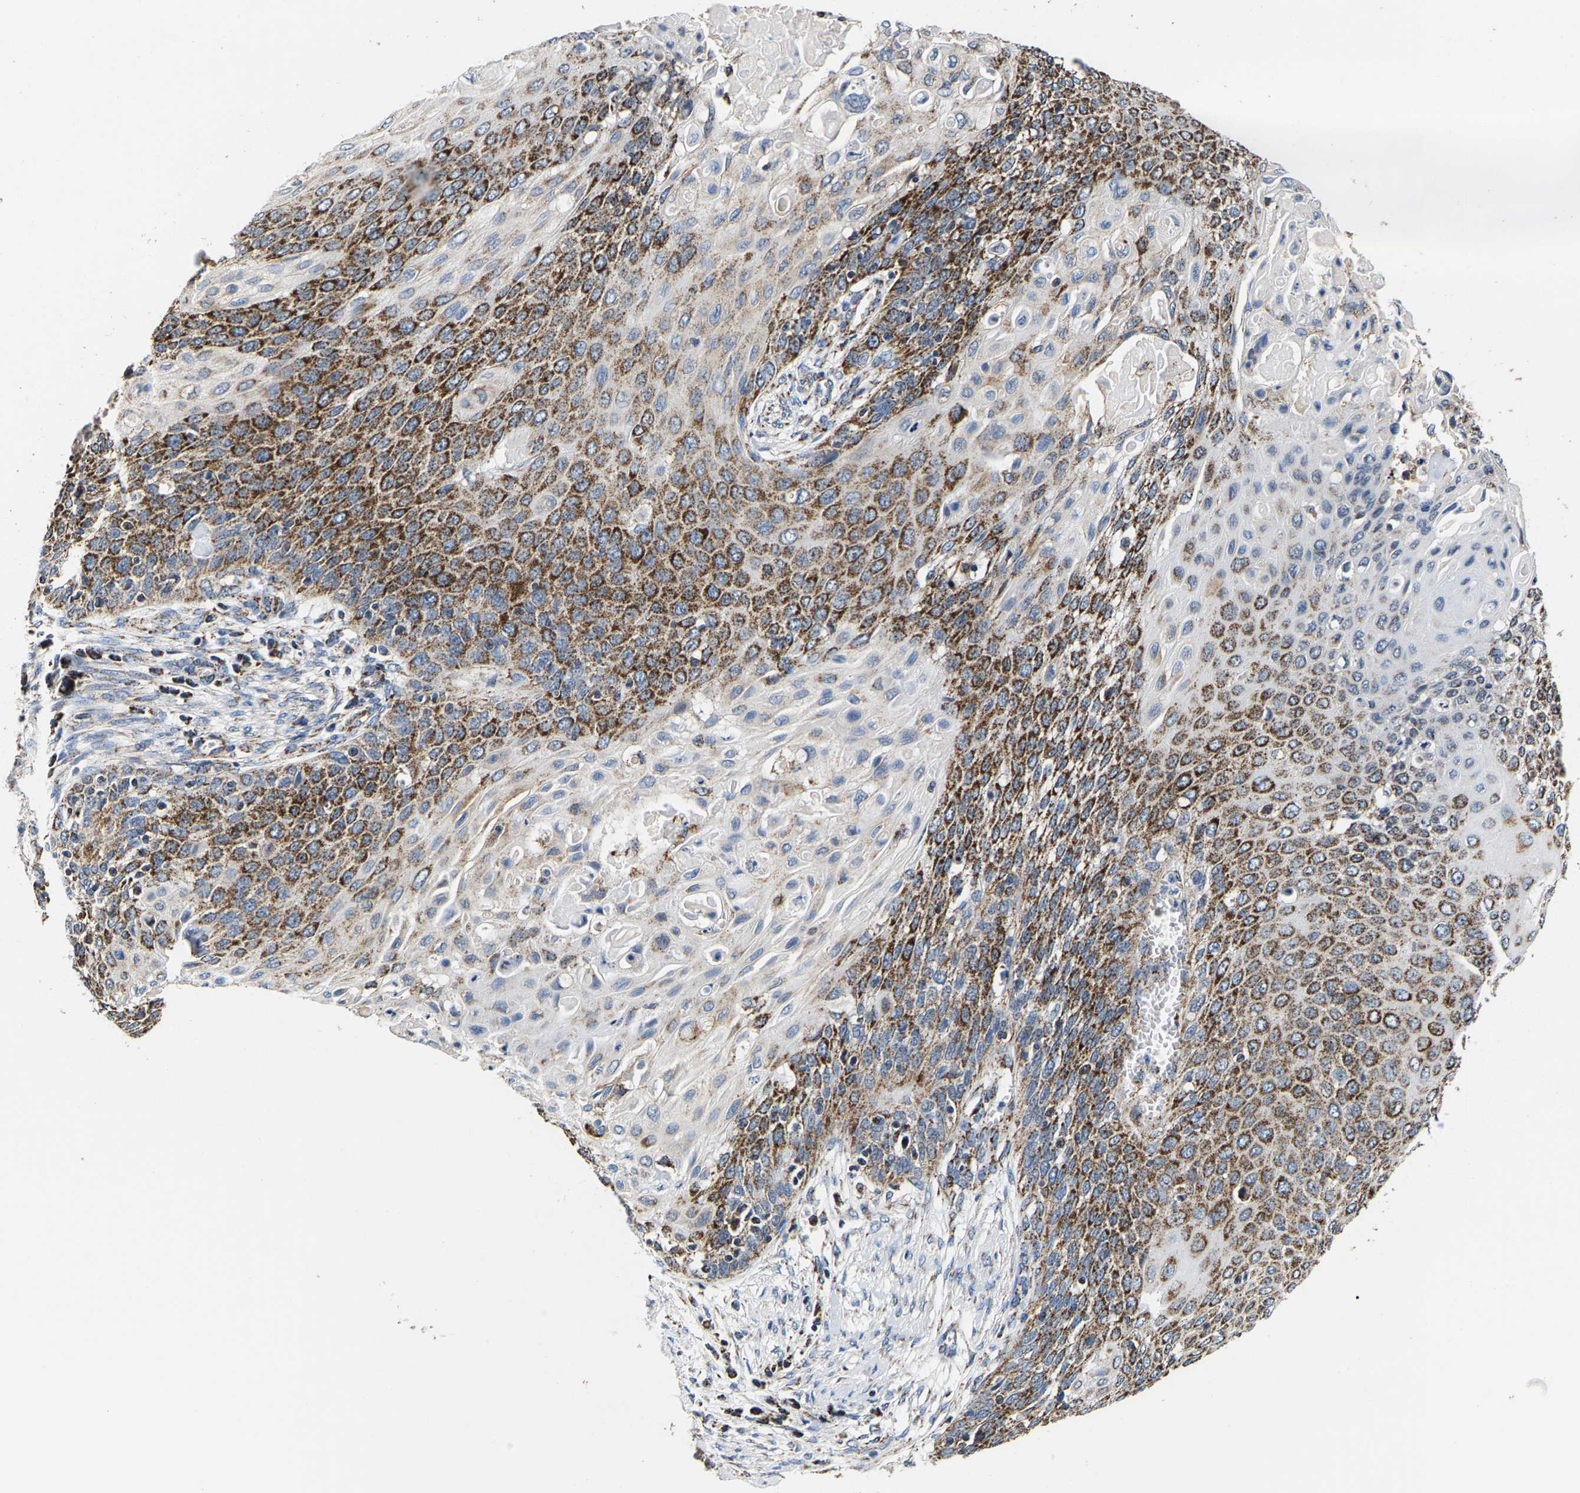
{"staining": {"intensity": "moderate", "quantity": ">75%", "location": "cytoplasmic/membranous"}, "tissue": "cervical cancer", "cell_type": "Tumor cells", "image_type": "cancer", "snomed": [{"axis": "morphology", "description": "Squamous cell carcinoma, NOS"}, {"axis": "topography", "description": "Cervix"}], "caption": "About >75% of tumor cells in cervical squamous cell carcinoma reveal moderate cytoplasmic/membranous protein staining as visualized by brown immunohistochemical staining.", "gene": "SHMT2", "patient": {"sex": "female", "age": 39}}